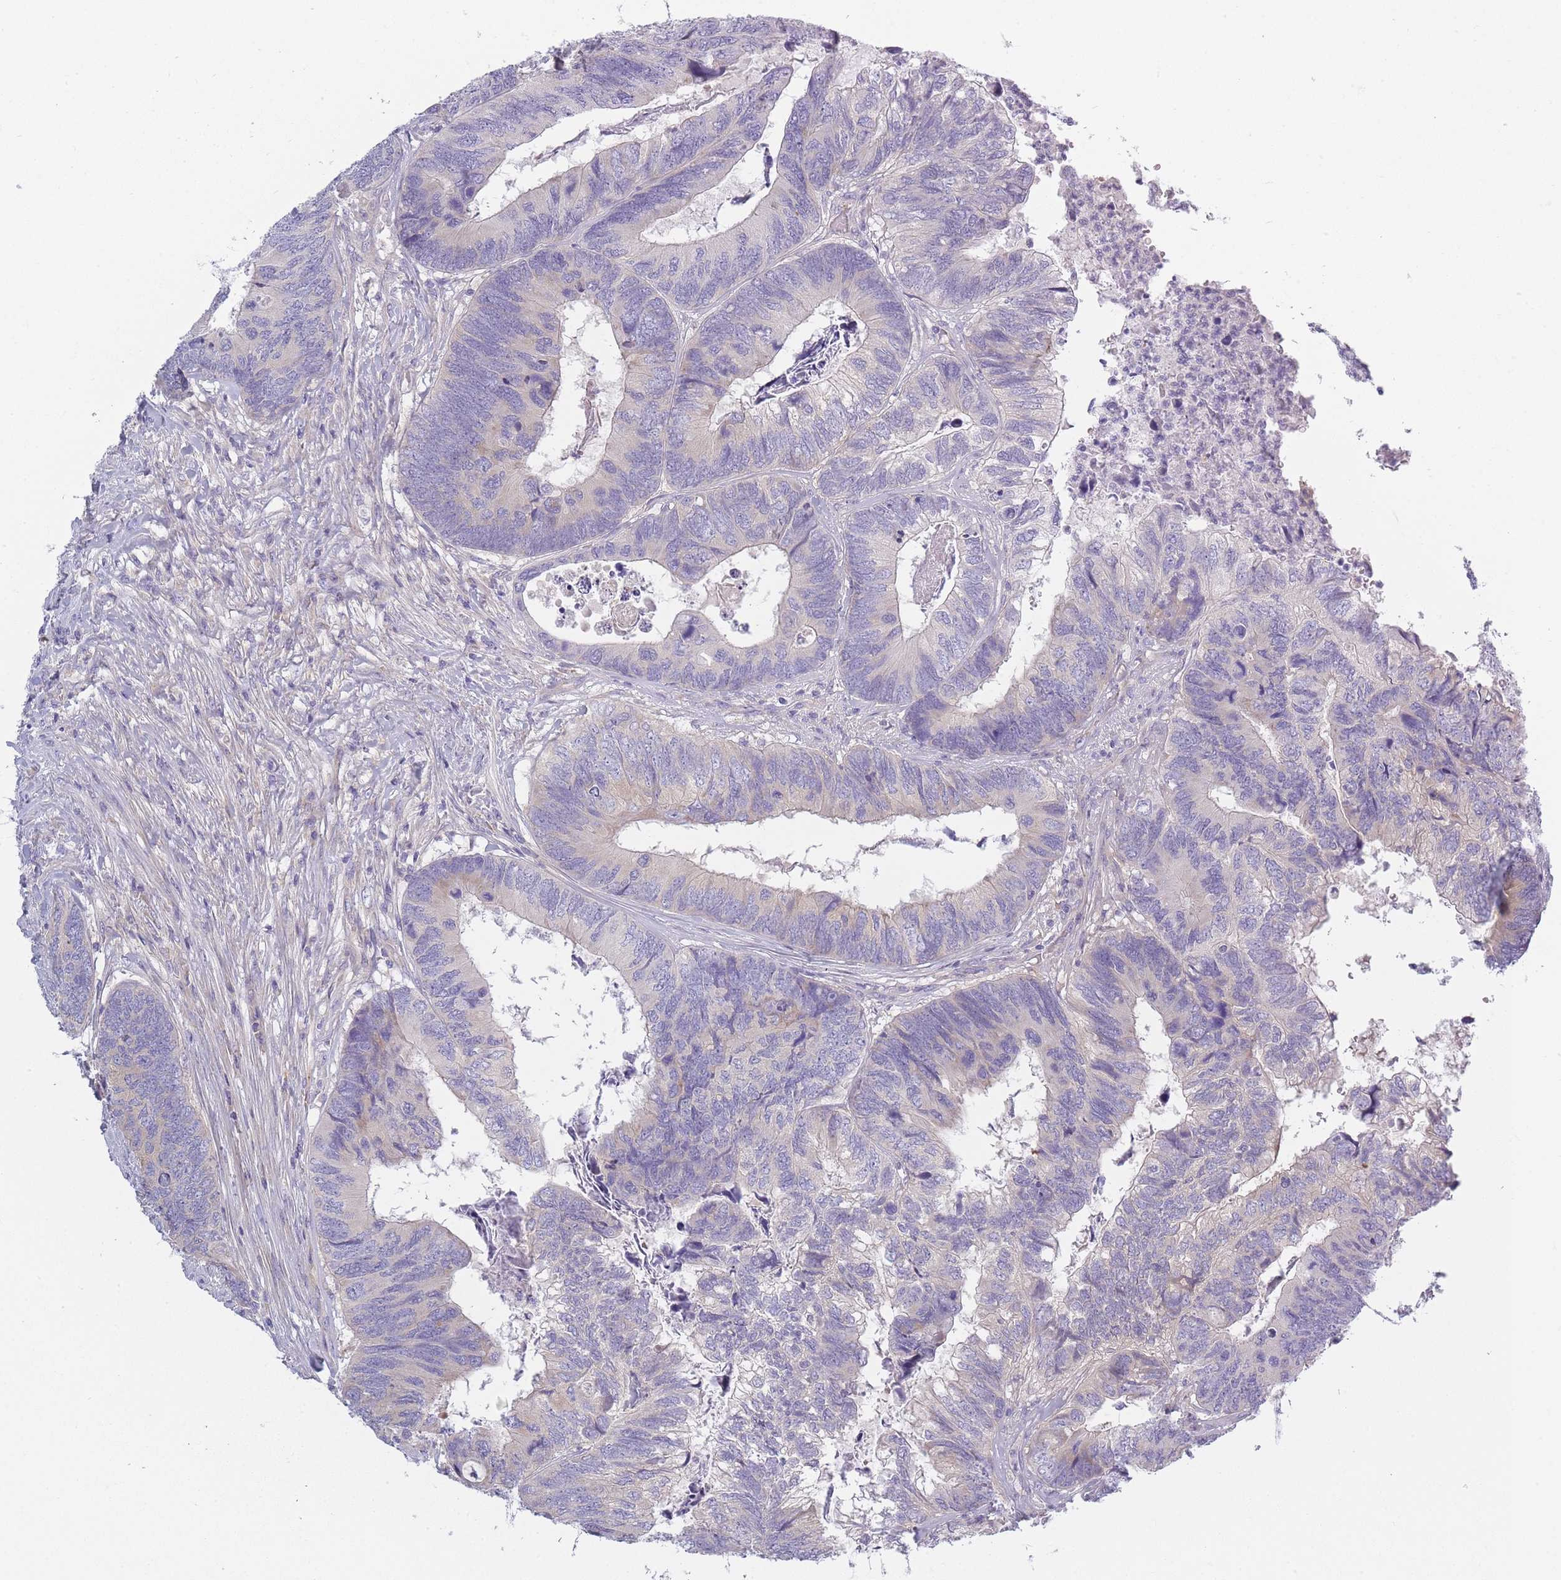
{"staining": {"intensity": "negative", "quantity": "none", "location": "none"}, "tissue": "colorectal cancer", "cell_type": "Tumor cells", "image_type": "cancer", "snomed": [{"axis": "morphology", "description": "Adenocarcinoma, NOS"}, {"axis": "topography", "description": "Colon"}], "caption": "This image is of colorectal adenocarcinoma stained with immunohistochemistry (IHC) to label a protein in brown with the nuclei are counter-stained blue. There is no positivity in tumor cells. (DAB IHC visualized using brightfield microscopy, high magnification).", "gene": "AP3M2", "patient": {"sex": "female", "age": 67}}